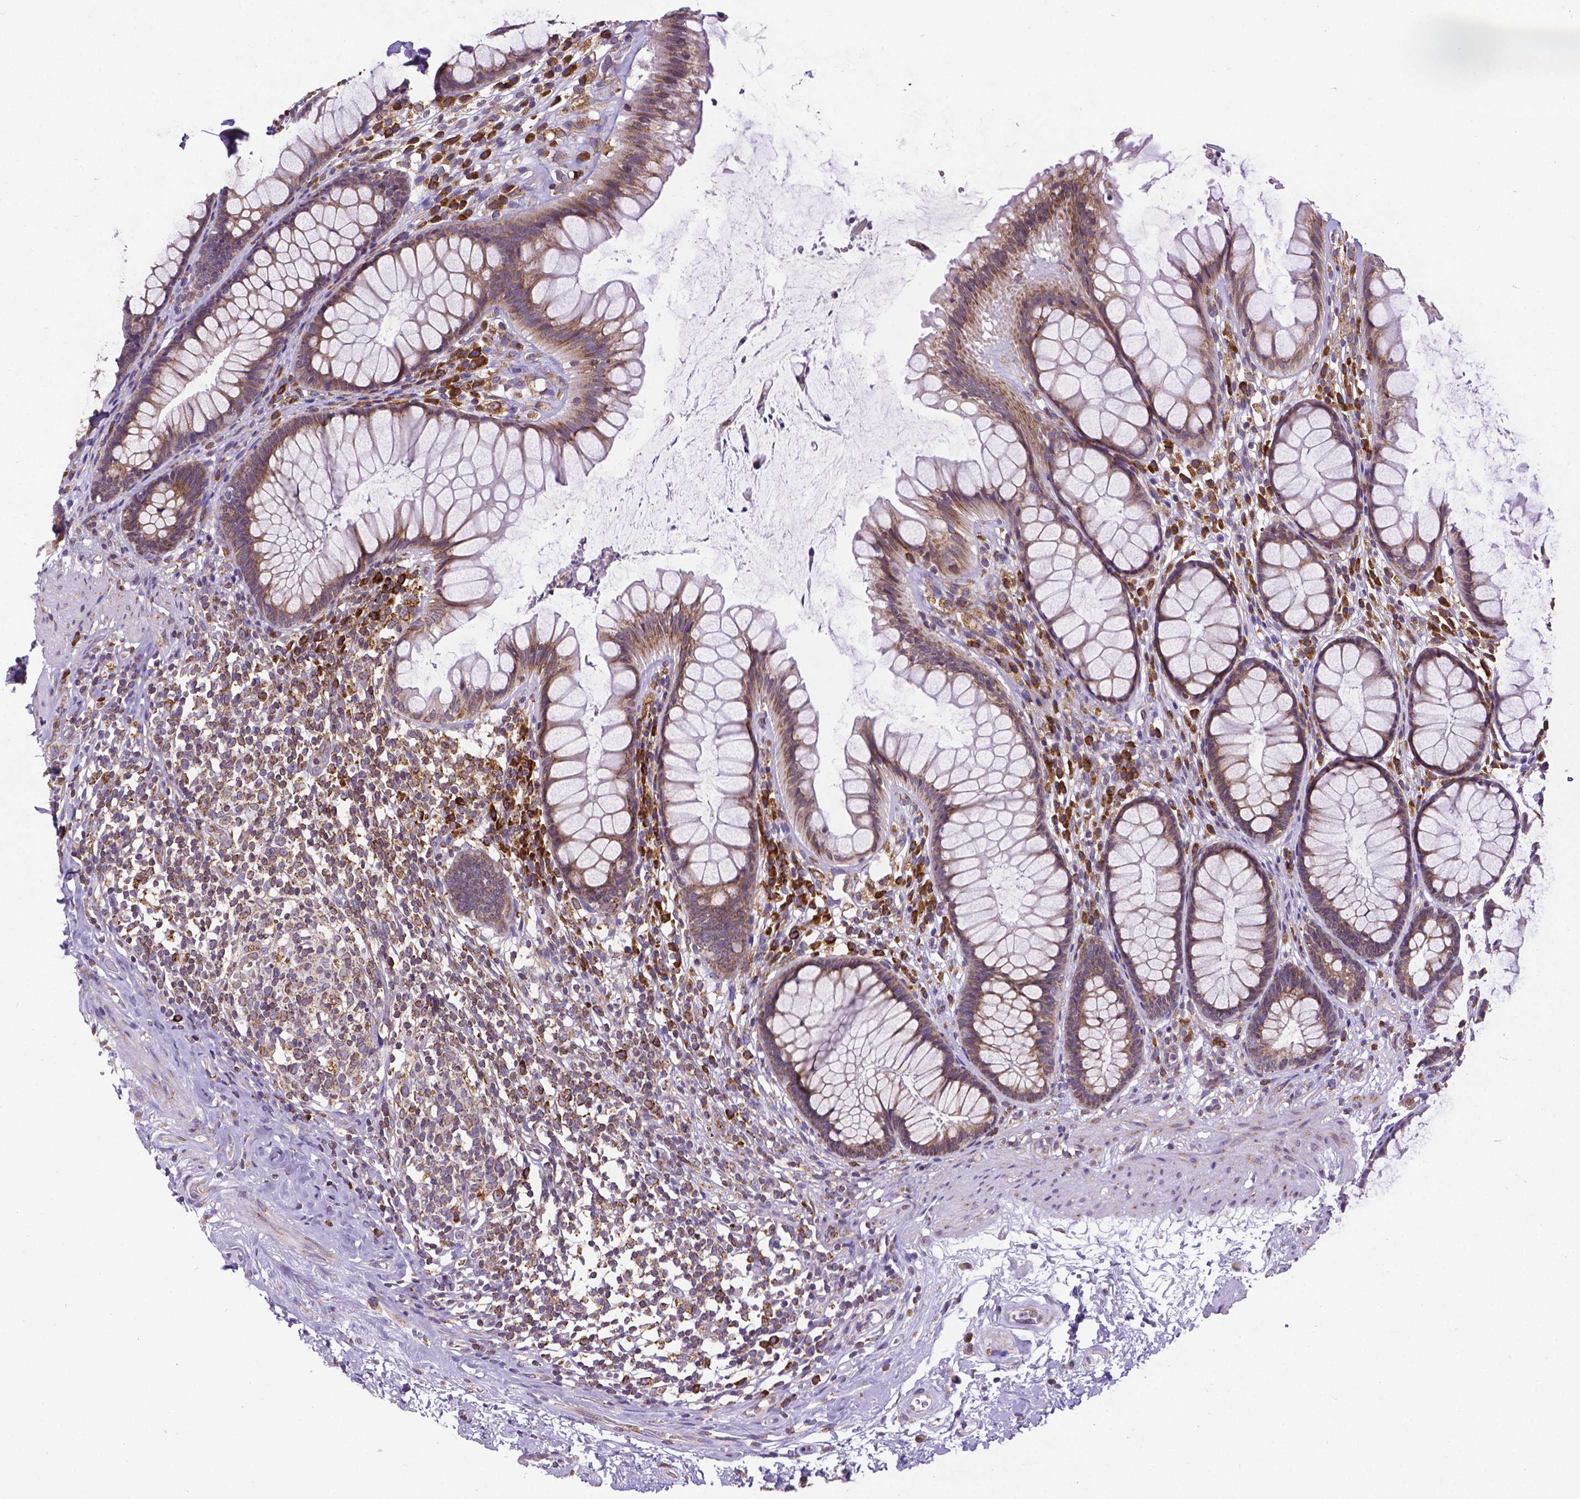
{"staining": {"intensity": "moderate", "quantity": ">75%", "location": "cytoplasmic/membranous"}, "tissue": "rectum", "cell_type": "Glandular cells", "image_type": "normal", "snomed": [{"axis": "morphology", "description": "Normal tissue, NOS"}, {"axis": "topography", "description": "Rectum"}], "caption": "Immunohistochemical staining of normal rectum shows moderate cytoplasmic/membranous protein expression in about >75% of glandular cells.", "gene": "MTDH", "patient": {"sex": "male", "age": 72}}